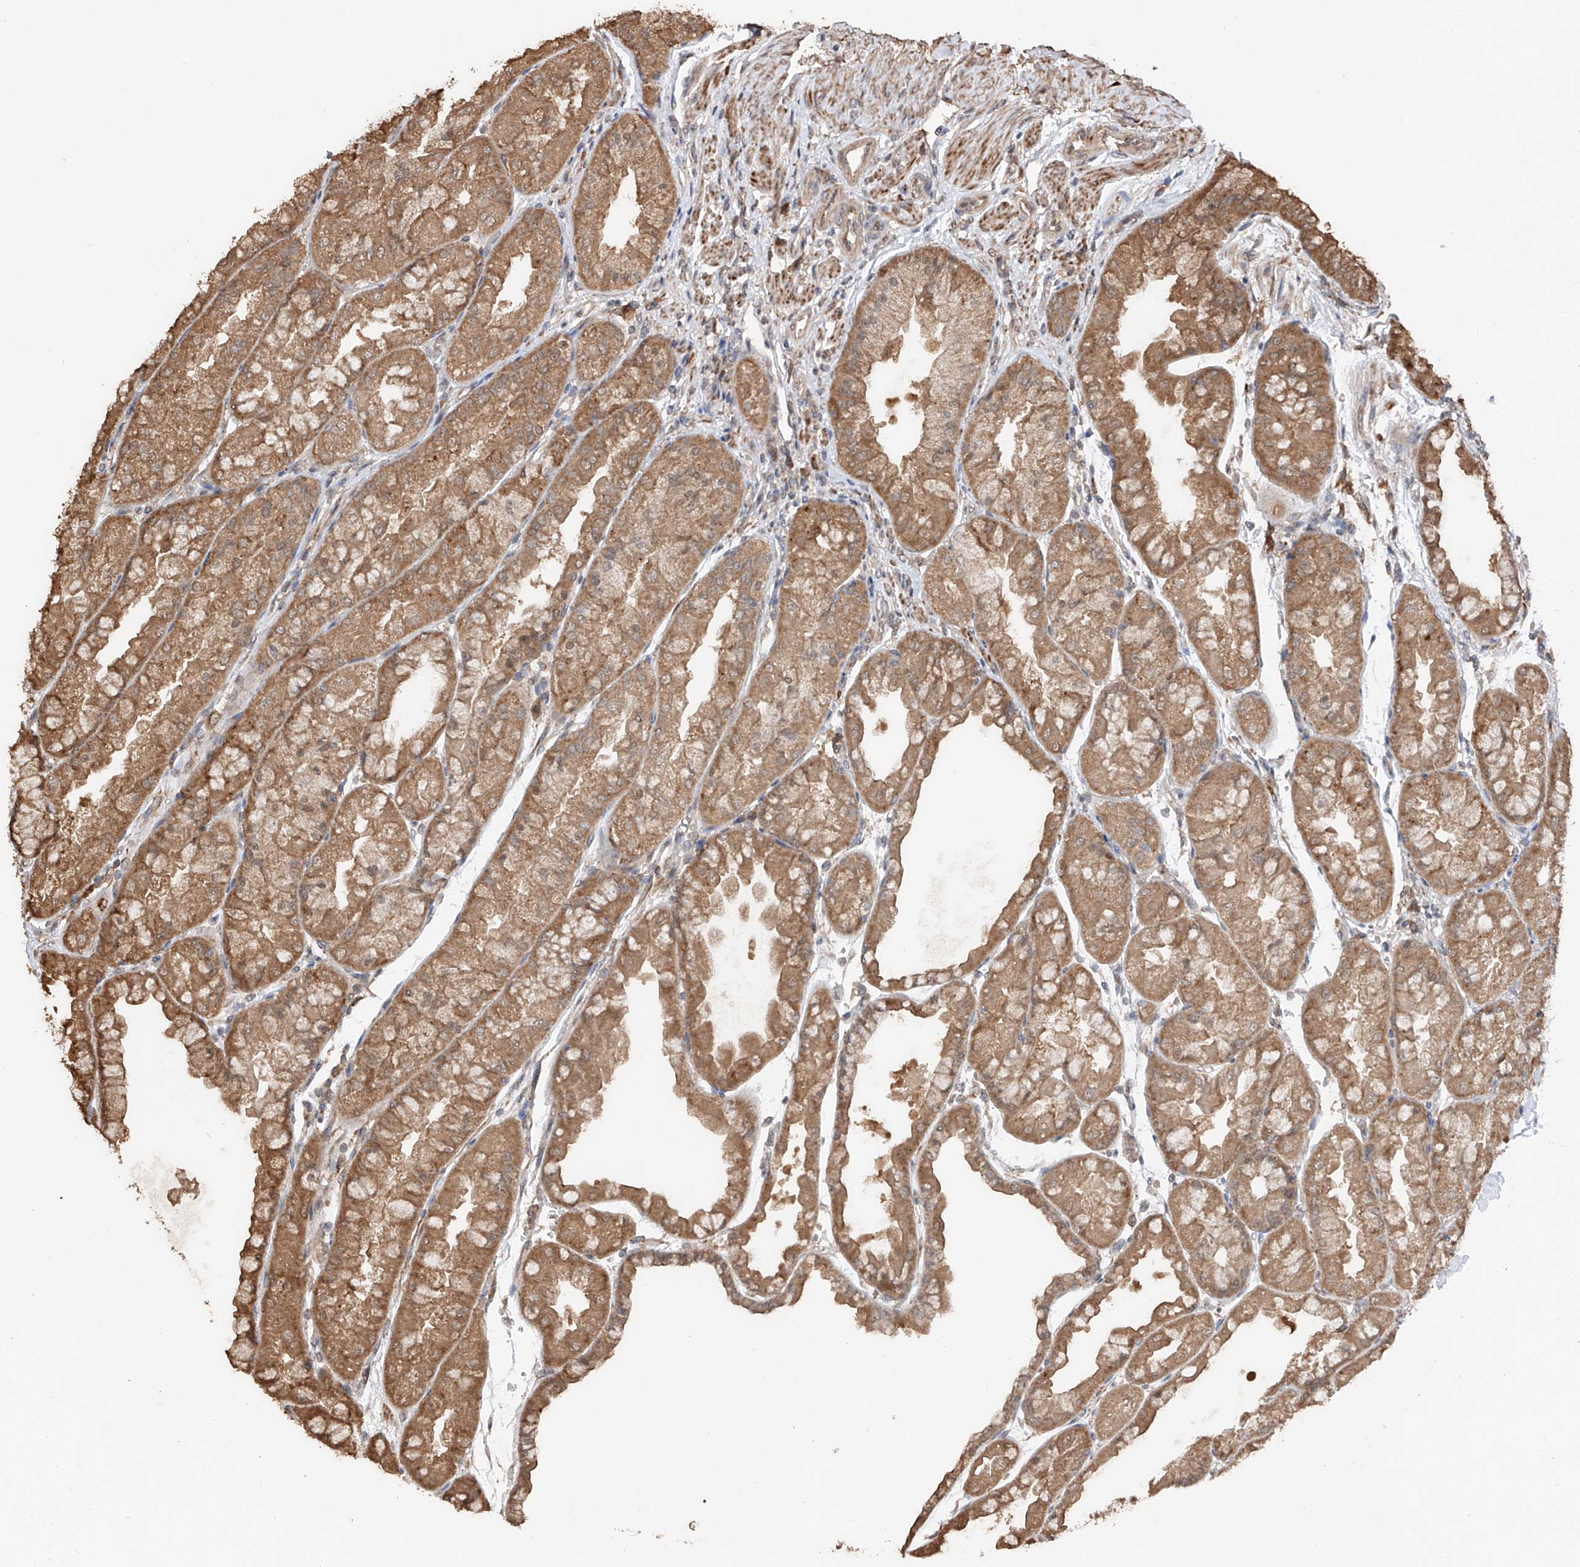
{"staining": {"intensity": "moderate", "quantity": ">75%", "location": "cytoplasmic/membranous"}, "tissue": "stomach", "cell_type": "Glandular cells", "image_type": "normal", "snomed": [{"axis": "morphology", "description": "Normal tissue, NOS"}, {"axis": "topography", "description": "Stomach, upper"}], "caption": "Normal stomach was stained to show a protein in brown. There is medium levels of moderate cytoplasmic/membranous staining in approximately >75% of glandular cells.", "gene": "FAM135A", "patient": {"sex": "male", "age": 47}}